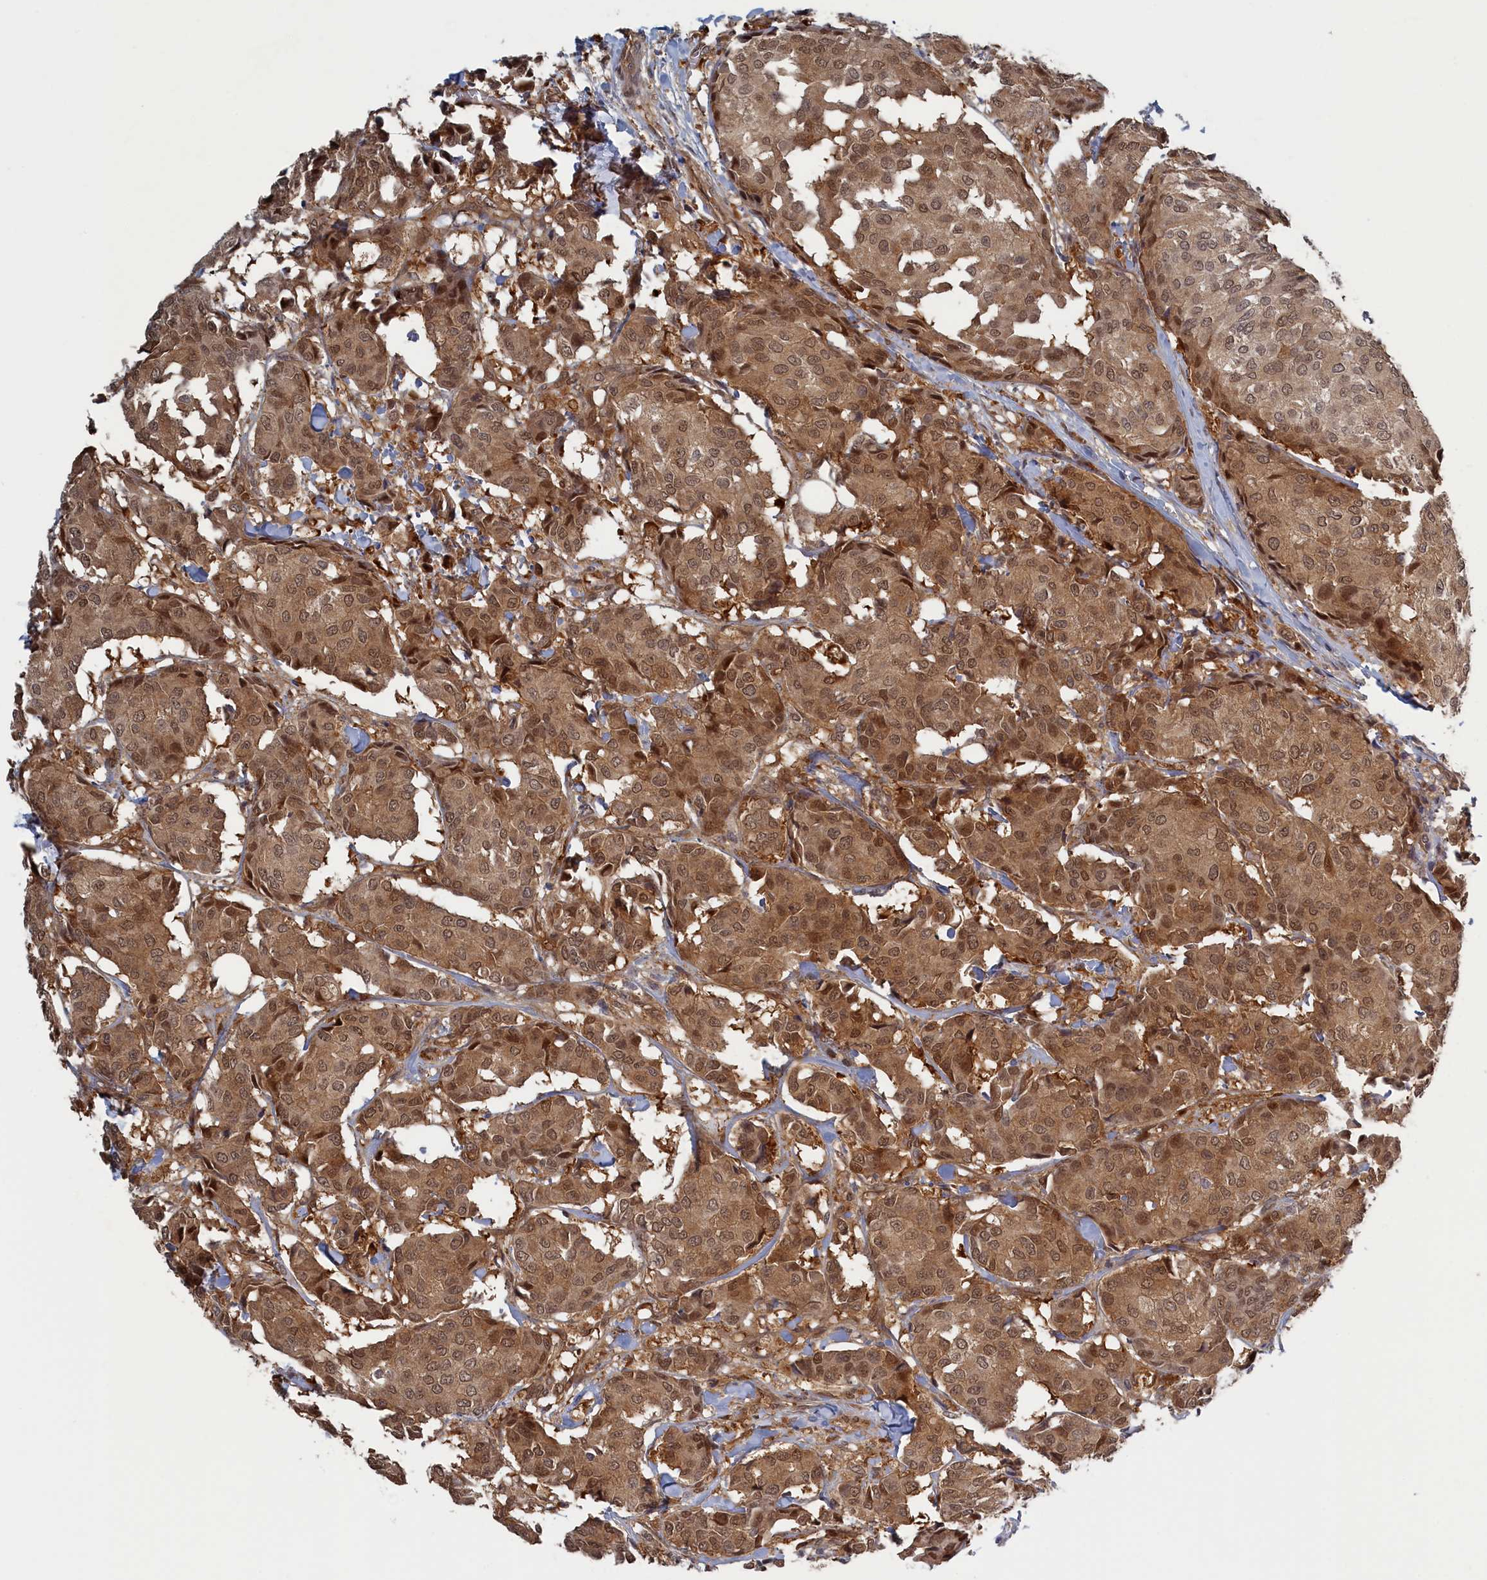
{"staining": {"intensity": "moderate", "quantity": ">75%", "location": "cytoplasmic/membranous,nuclear"}, "tissue": "breast cancer", "cell_type": "Tumor cells", "image_type": "cancer", "snomed": [{"axis": "morphology", "description": "Duct carcinoma"}, {"axis": "topography", "description": "Breast"}], "caption": "Immunohistochemical staining of breast invasive ductal carcinoma reveals moderate cytoplasmic/membranous and nuclear protein expression in about >75% of tumor cells.", "gene": "IRGQ", "patient": {"sex": "female", "age": 75}}